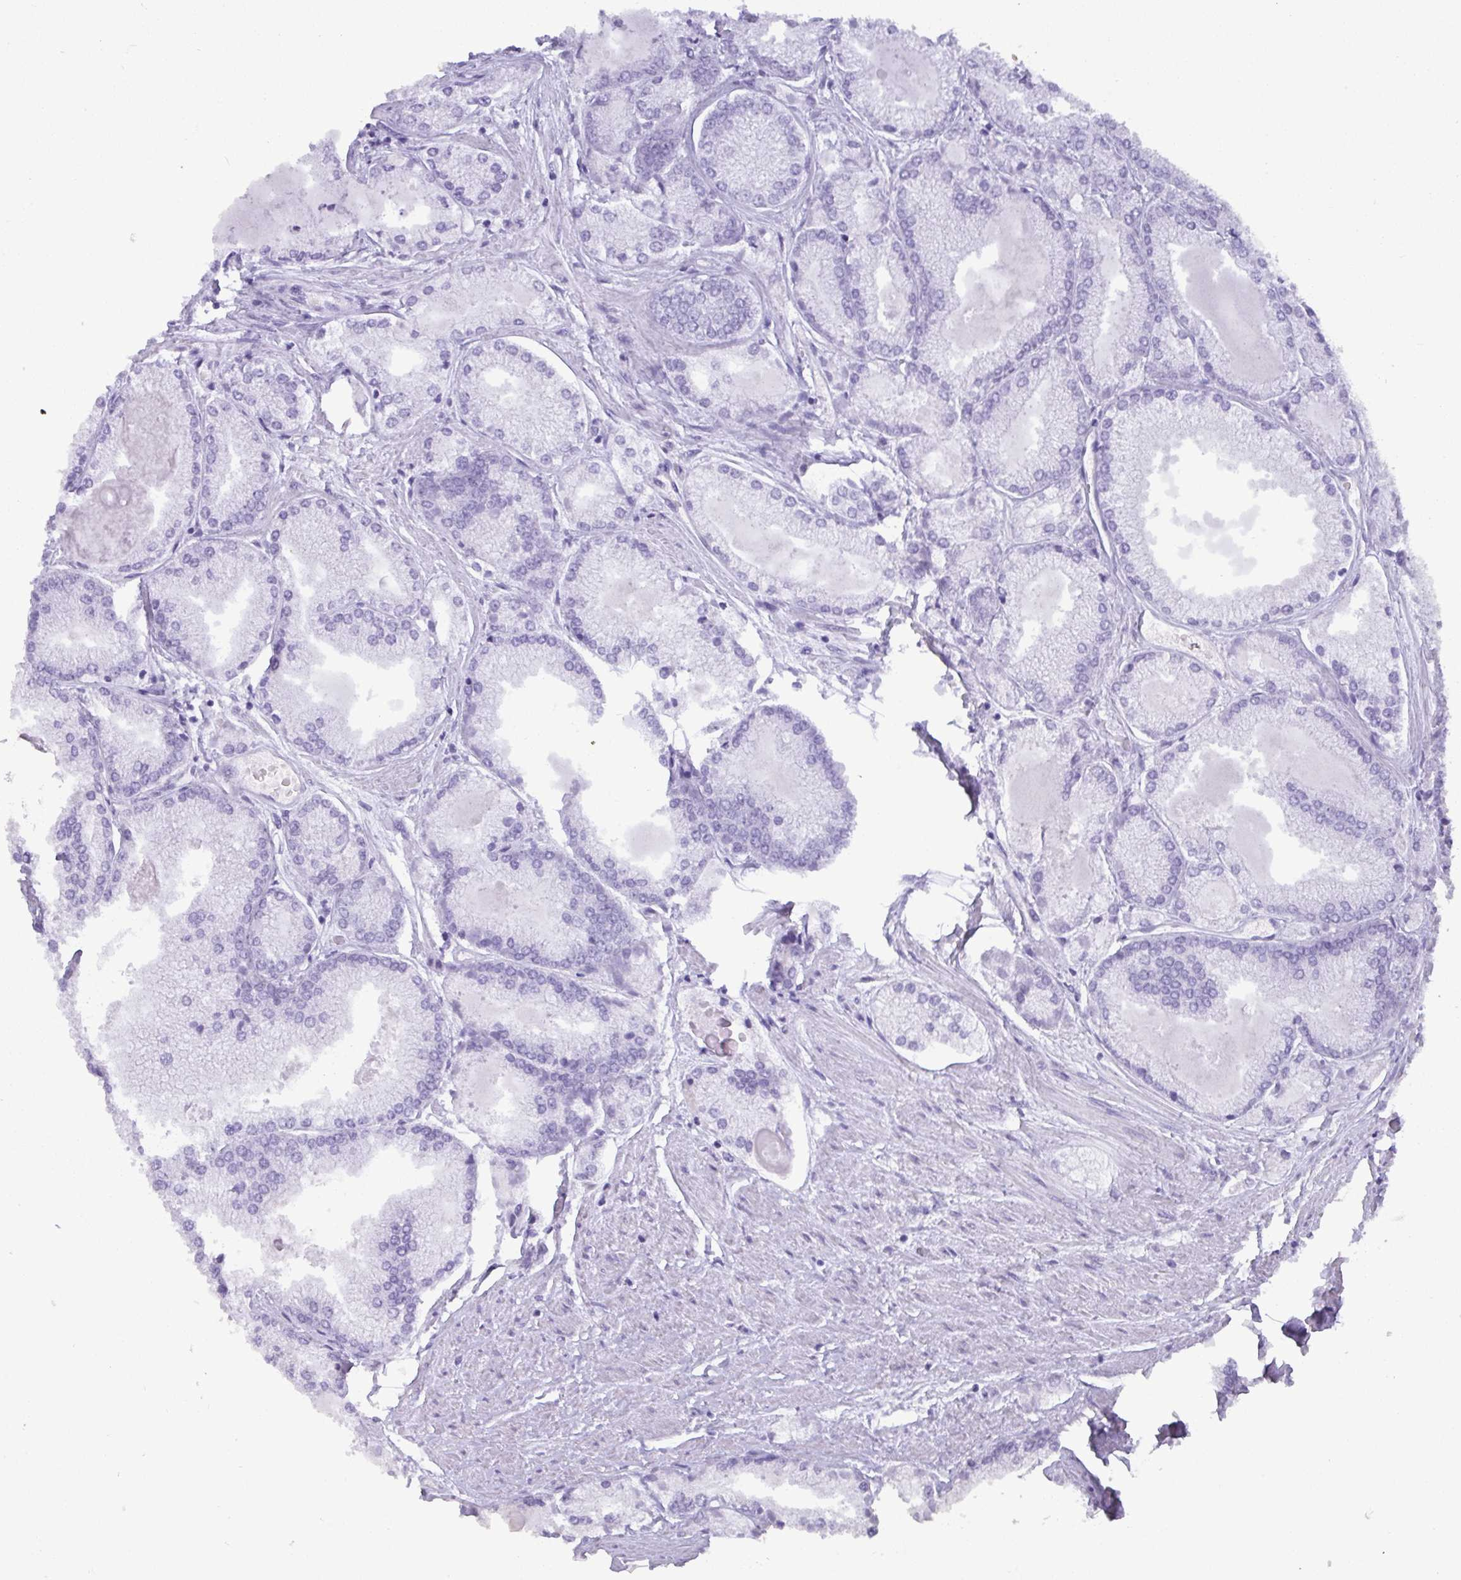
{"staining": {"intensity": "negative", "quantity": "none", "location": "none"}, "tissue": "prostate cancer", "cell_type": "Tumor cells", "image_type": "cancer", "snomed": [{"axis": "morphology", "description": "Adenocarcinoma, High grade"}, {"axis": "topography", "description": "Prostate"}], "caption": "Immunohistochemistry (IHC) micrograph of high-grade adenocarcinoma (prostate) stained for a protein (brown), which exhibits no staining in tumor cells.", "gene": "C4orf33", "patient": {"sex": "male", "age": 68}}